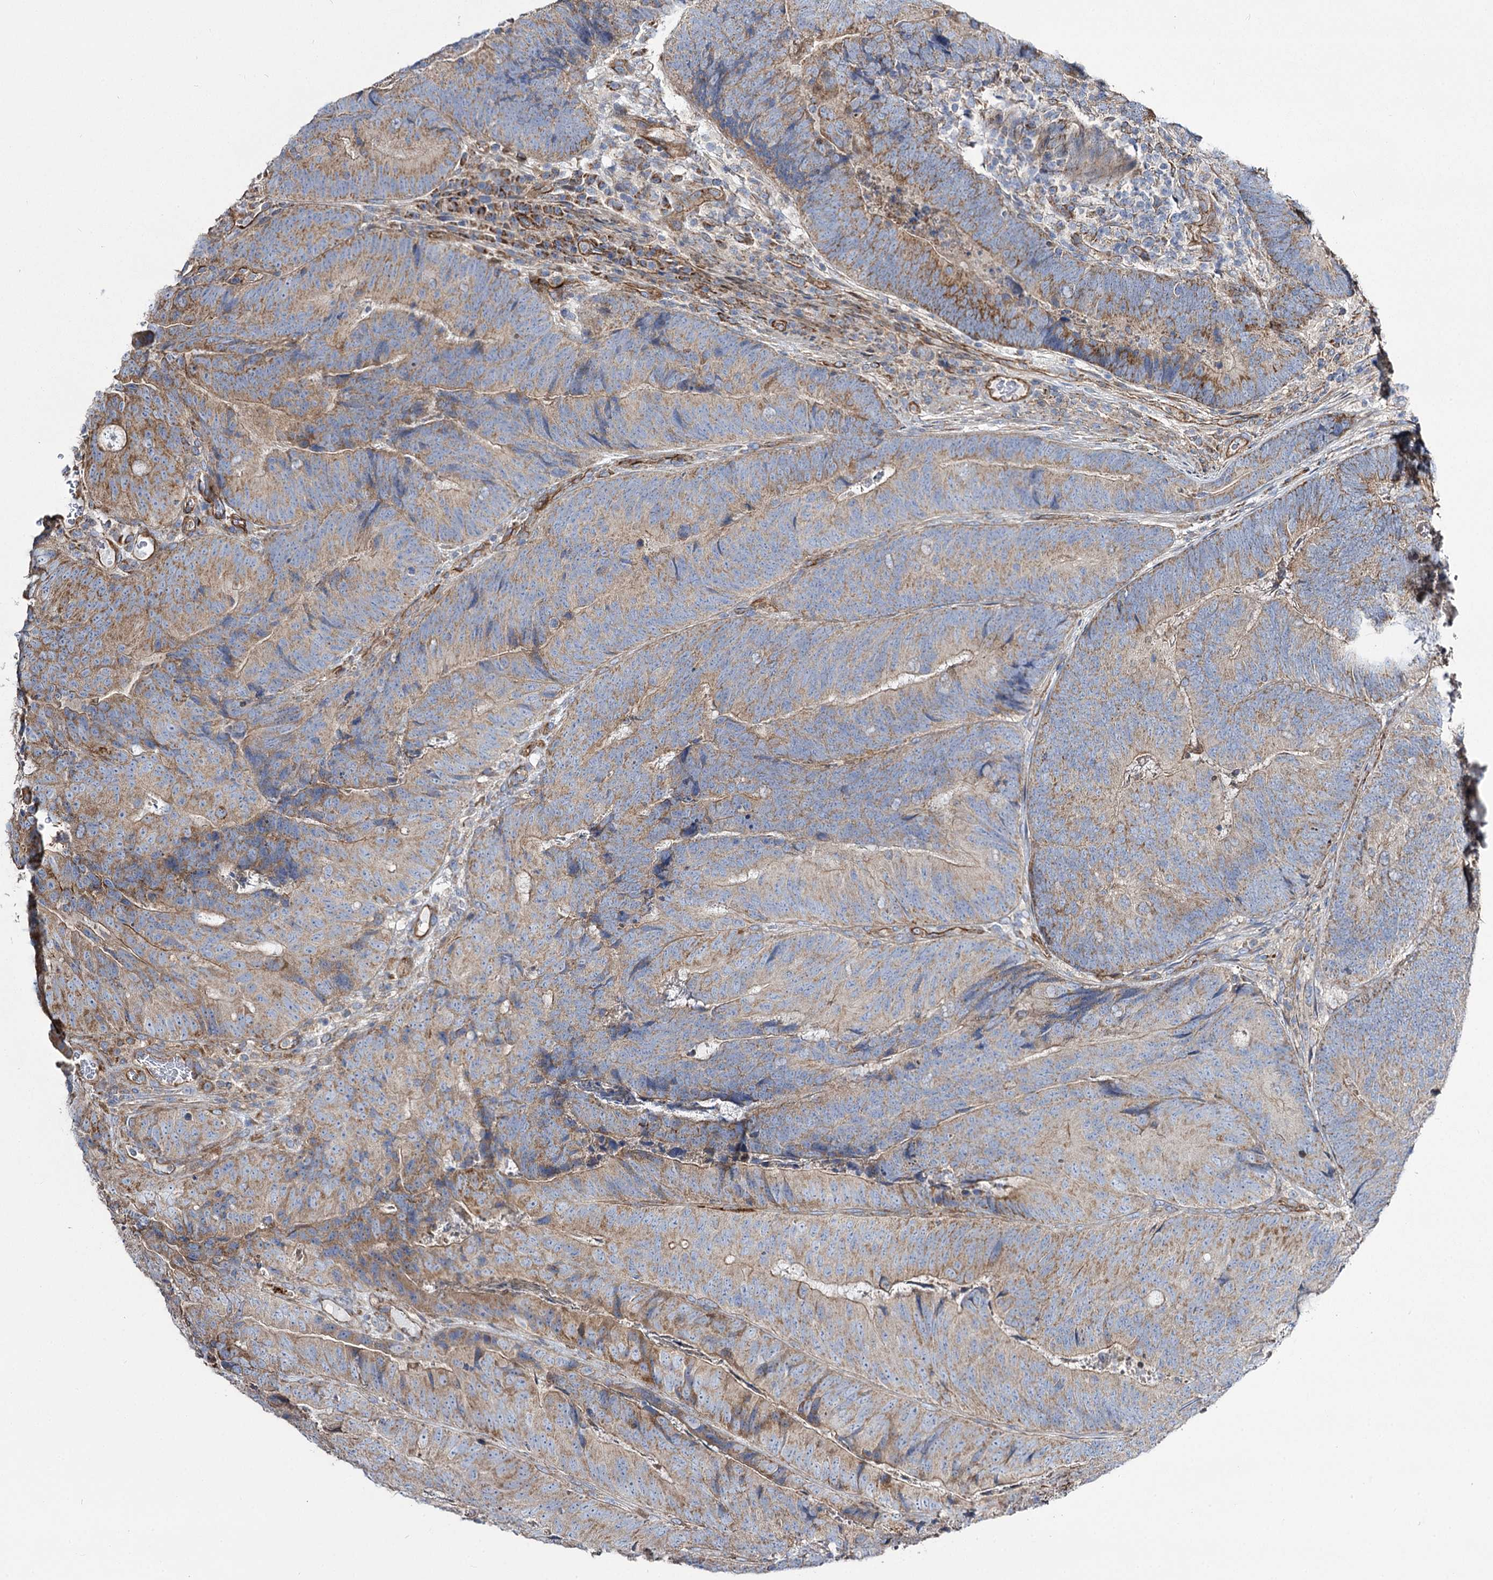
{"staining": {"intensity": "weak", "quantity": "25%-75%", "location": "cytoplasmic/membranous"}, "tissue": "colorectal cancer", "cell_type": "Tumor cells", "image_type": "cancer", "snomed": [{"axis": "morphology", "description": "Adenocarcinoma, NOS"}, {"axis": "topography", "description": "Colon"}], "caption": "Immunohistochemical staining of human colorectal cancer demonstrates weak cytoplasmic/membranous protein staining in about 25%-75% of tumor cells.", "gene": "RMDN2", "patient": {"sex": "female", "age": 67}}